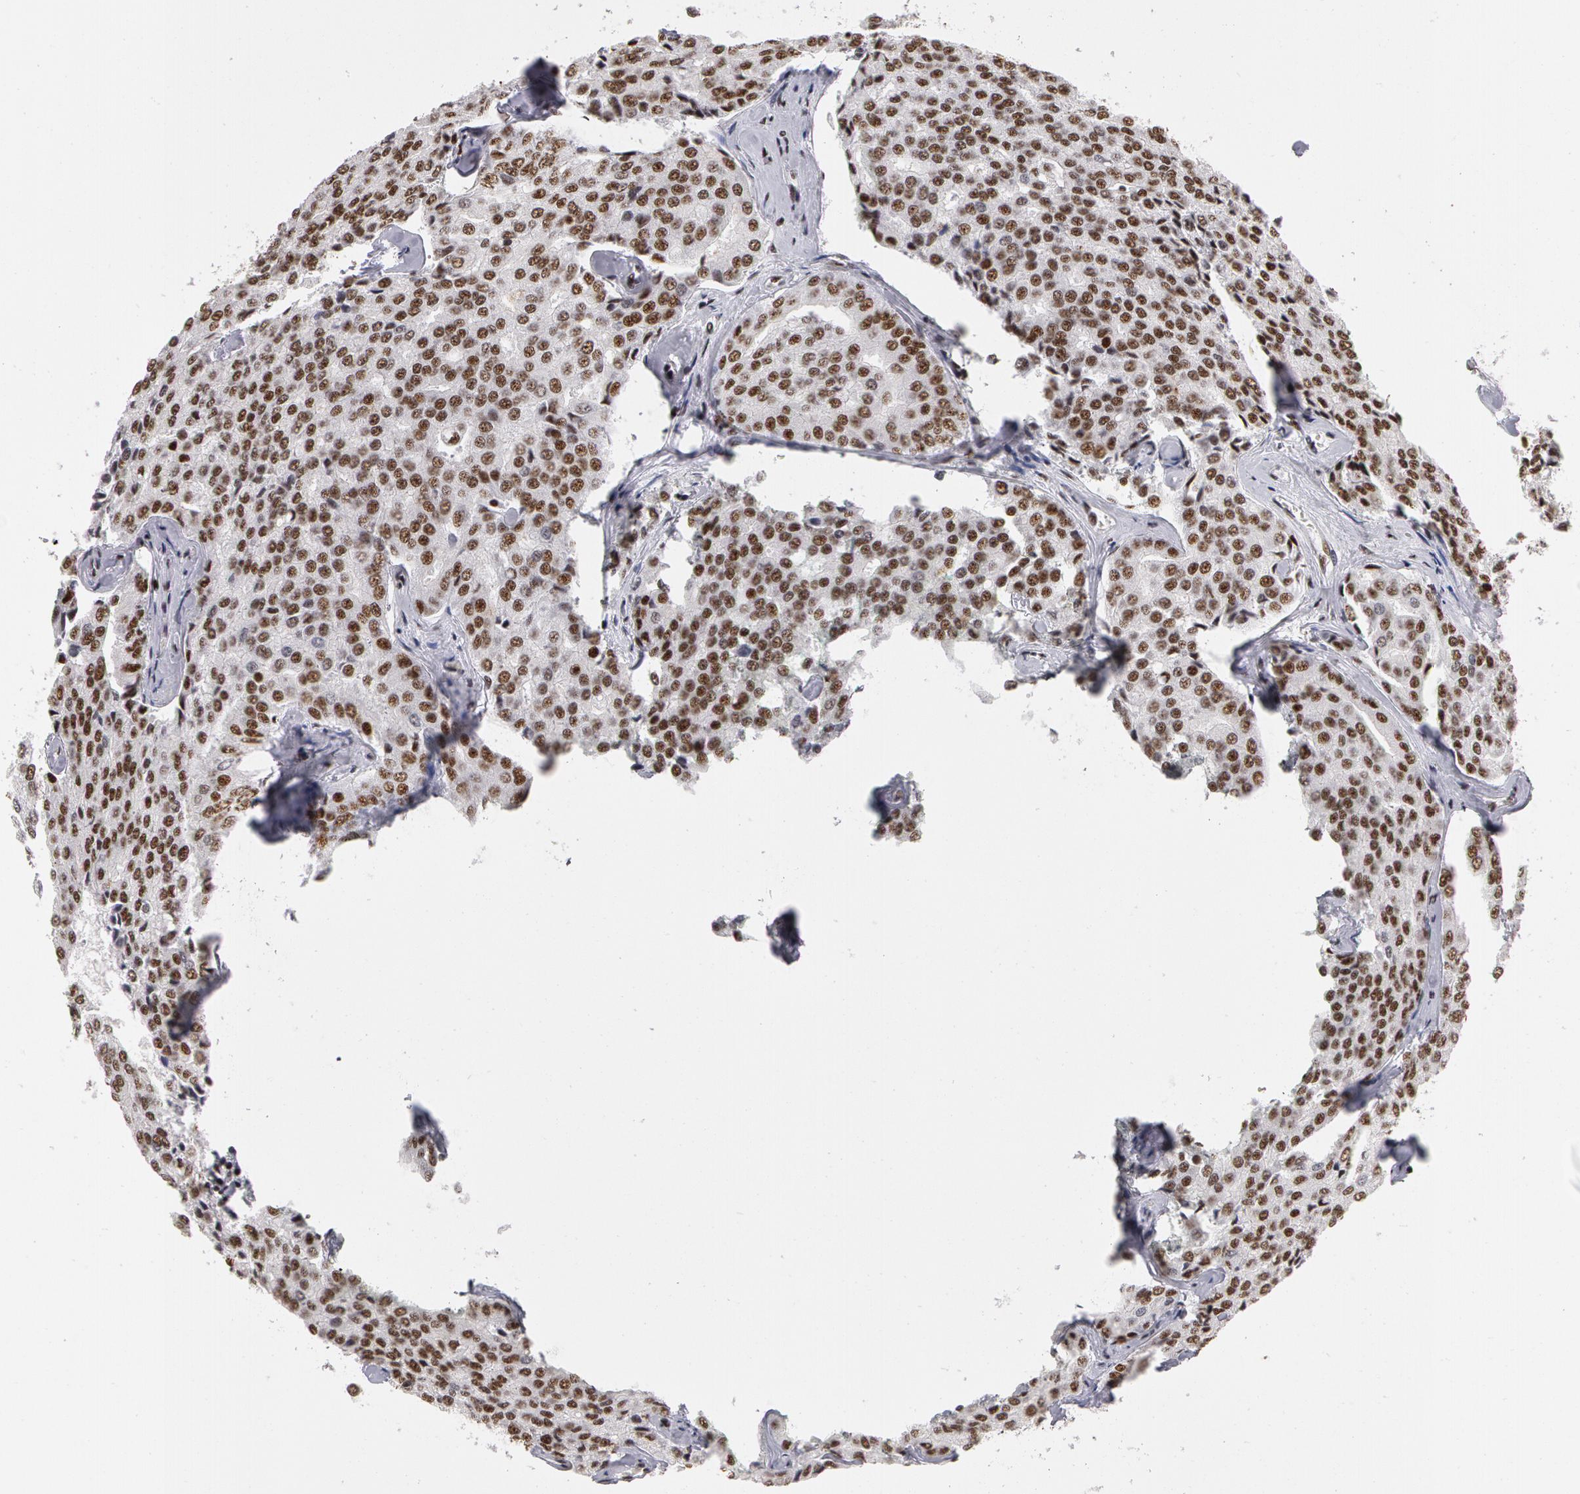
{"staining": {"intensity": "moderate", "quantity": ">75%", "location": "nuclear"}, "tissue": "prostate cancer", "cell_type": "Tumor cells", "image_type": "cancer", "snomed": [{"axis": "morphology", "description": "Adenocarcinoma, High grade"}, {"axis": "topography", "description": "Prostate"}], "caption": "Prostate cancer (adenocarcinoma (high-grade)) stained with immunohistochemistry exhibits moderate nuclear positivity in approximately >75% of tumor cells.", "gene": "PNN", "patient": {"sex": "male", "age": 64}}